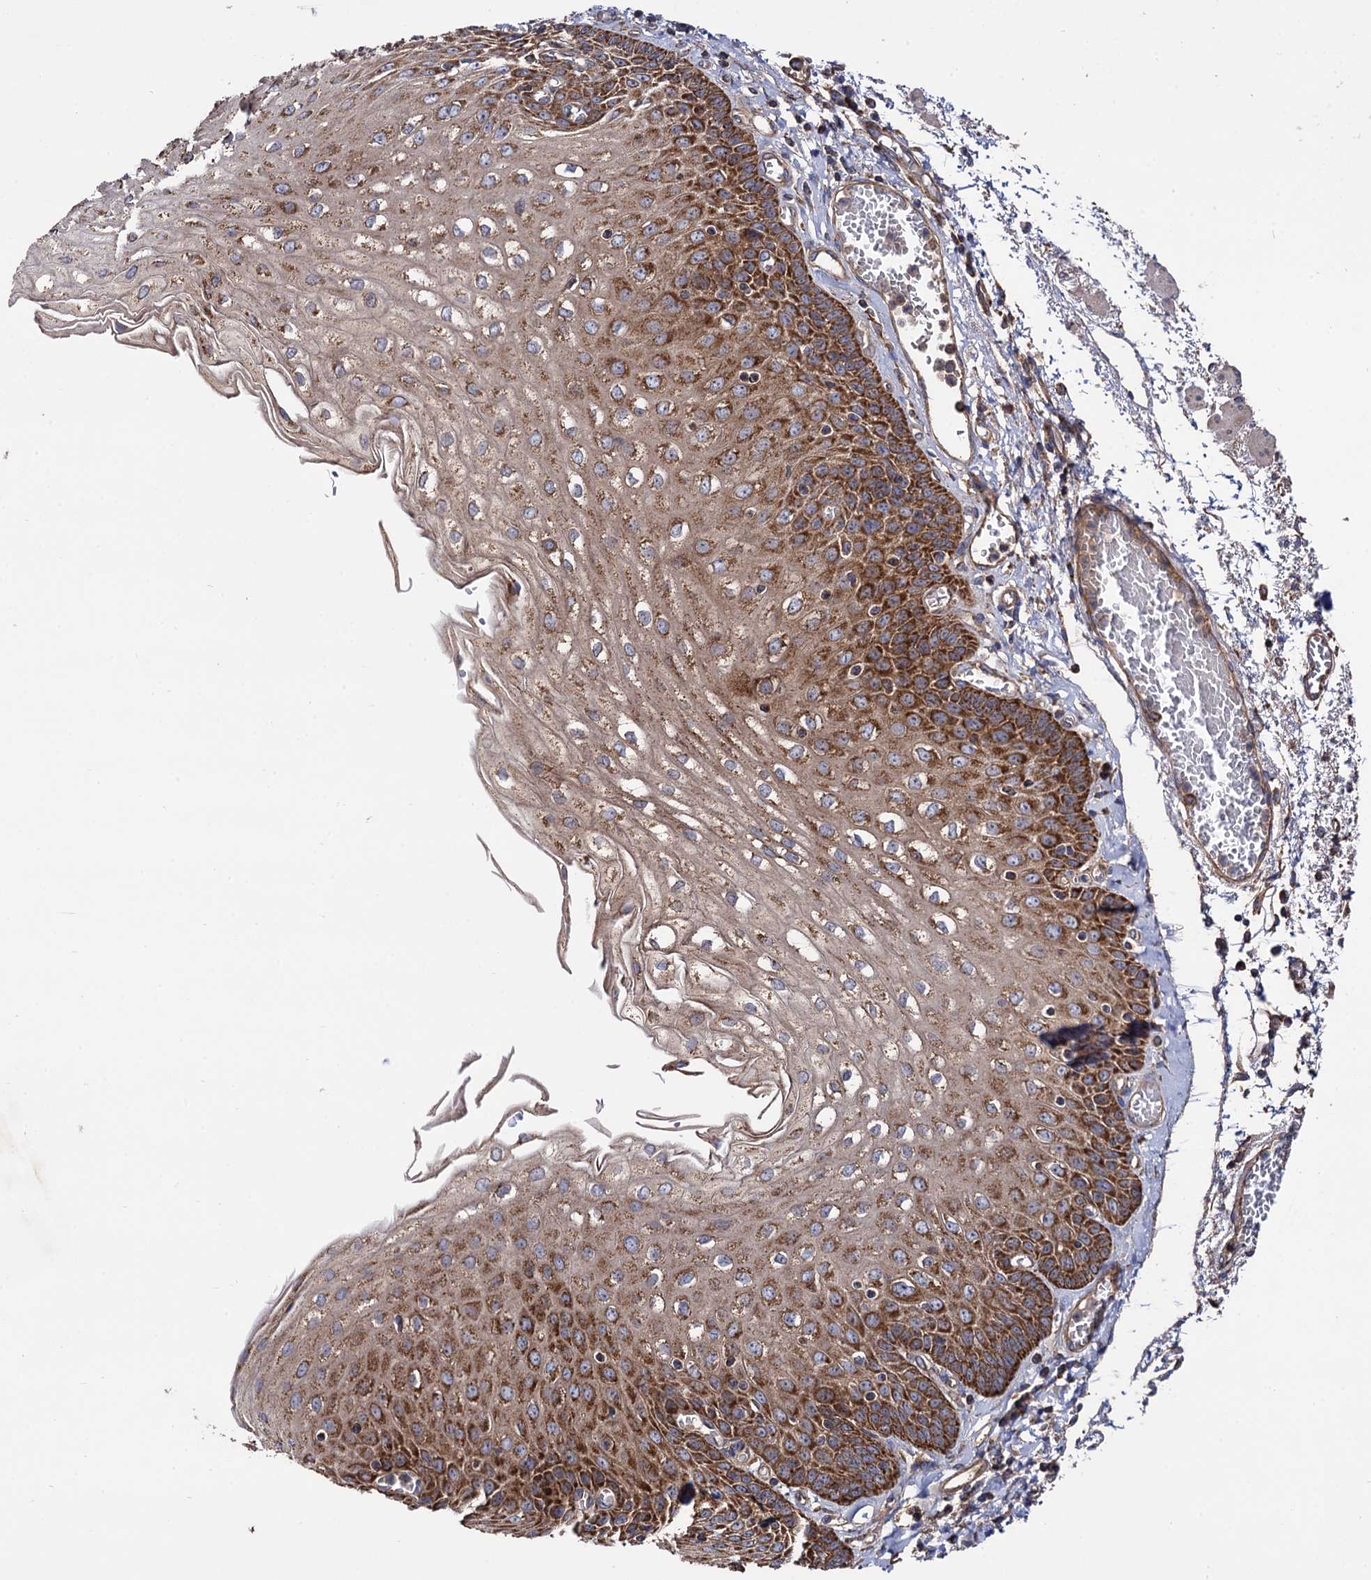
{"staining": {"intensity": "strong", "quantity": ">75%", "location": "cytoplasmic/membranous"}, "tissue": "esophagus", "cell_type": "Squamous epithelial cells", "image_type": "normal", "snomed": [{"axis": "morphology", "description": "Normal tissue, NOS"}, {"axis": "topography", "description": "Esophagus"}], "caption": "Protein analysis of benign esophagus reveals strong cytoplasmic/membranous expression in about >75% of squamous epithelial cells.", "gene": "IQCH", "patient": {"sex": "male", "age": 81}}